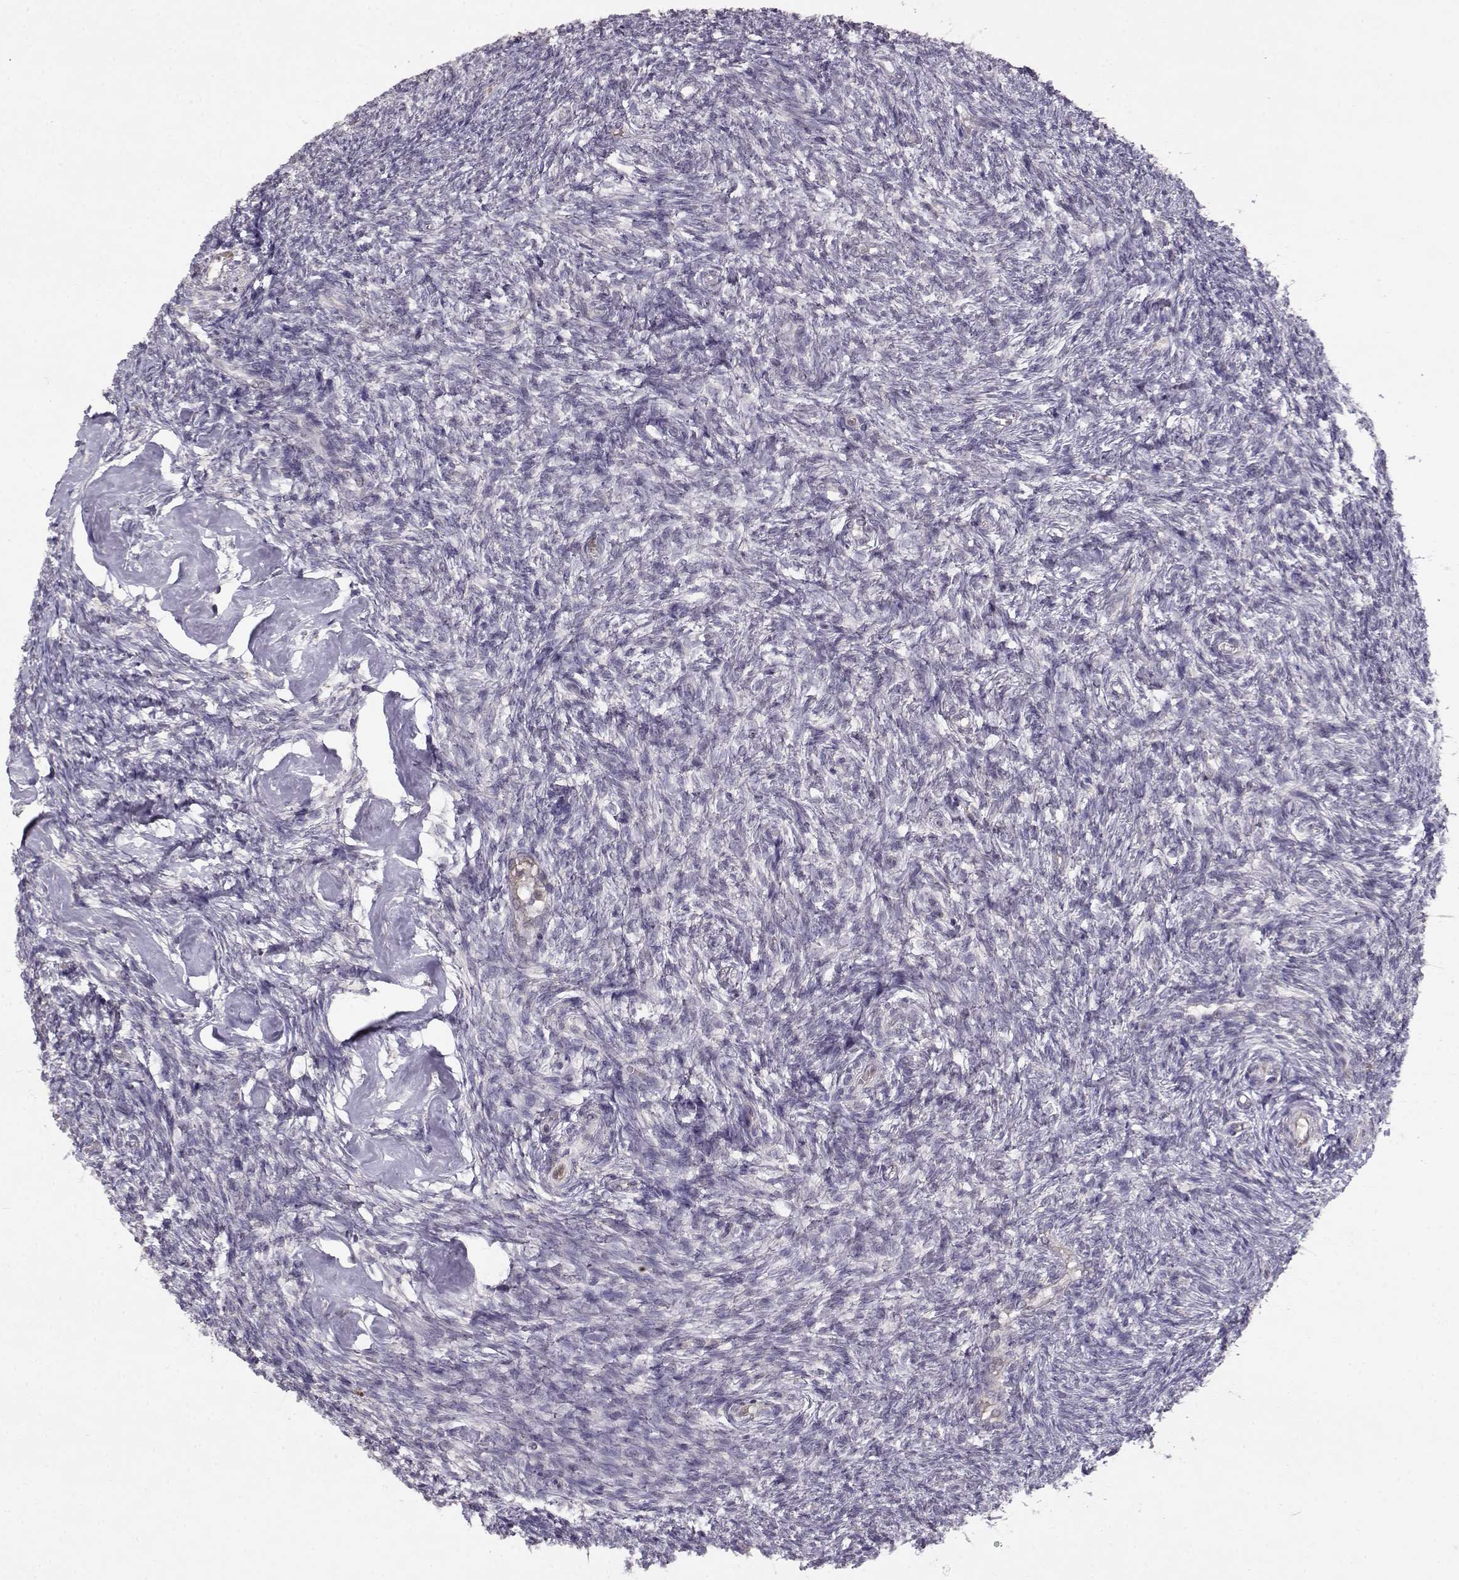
{"staining": {"intensity": "negative", "quantity": "none", "location": "none"}, "tissue": "ovary", "cell_type": "Follicle cells", "image_type": "normal", "snomed": [{"axis": "morphology", "description": "Normal tissue, NOS"}, {"axis": "topography", "description": "Ovary"}], "caption": "There is no significant positivity in follicle cells of ovary. The staining was performed using DAB to visualize the protein expression in brown, while the nuclei were stained in blue with hematoxylin (Magnification: 20x).", "gene": "BMX", "patient": {"sex": "female", "age": 43}}